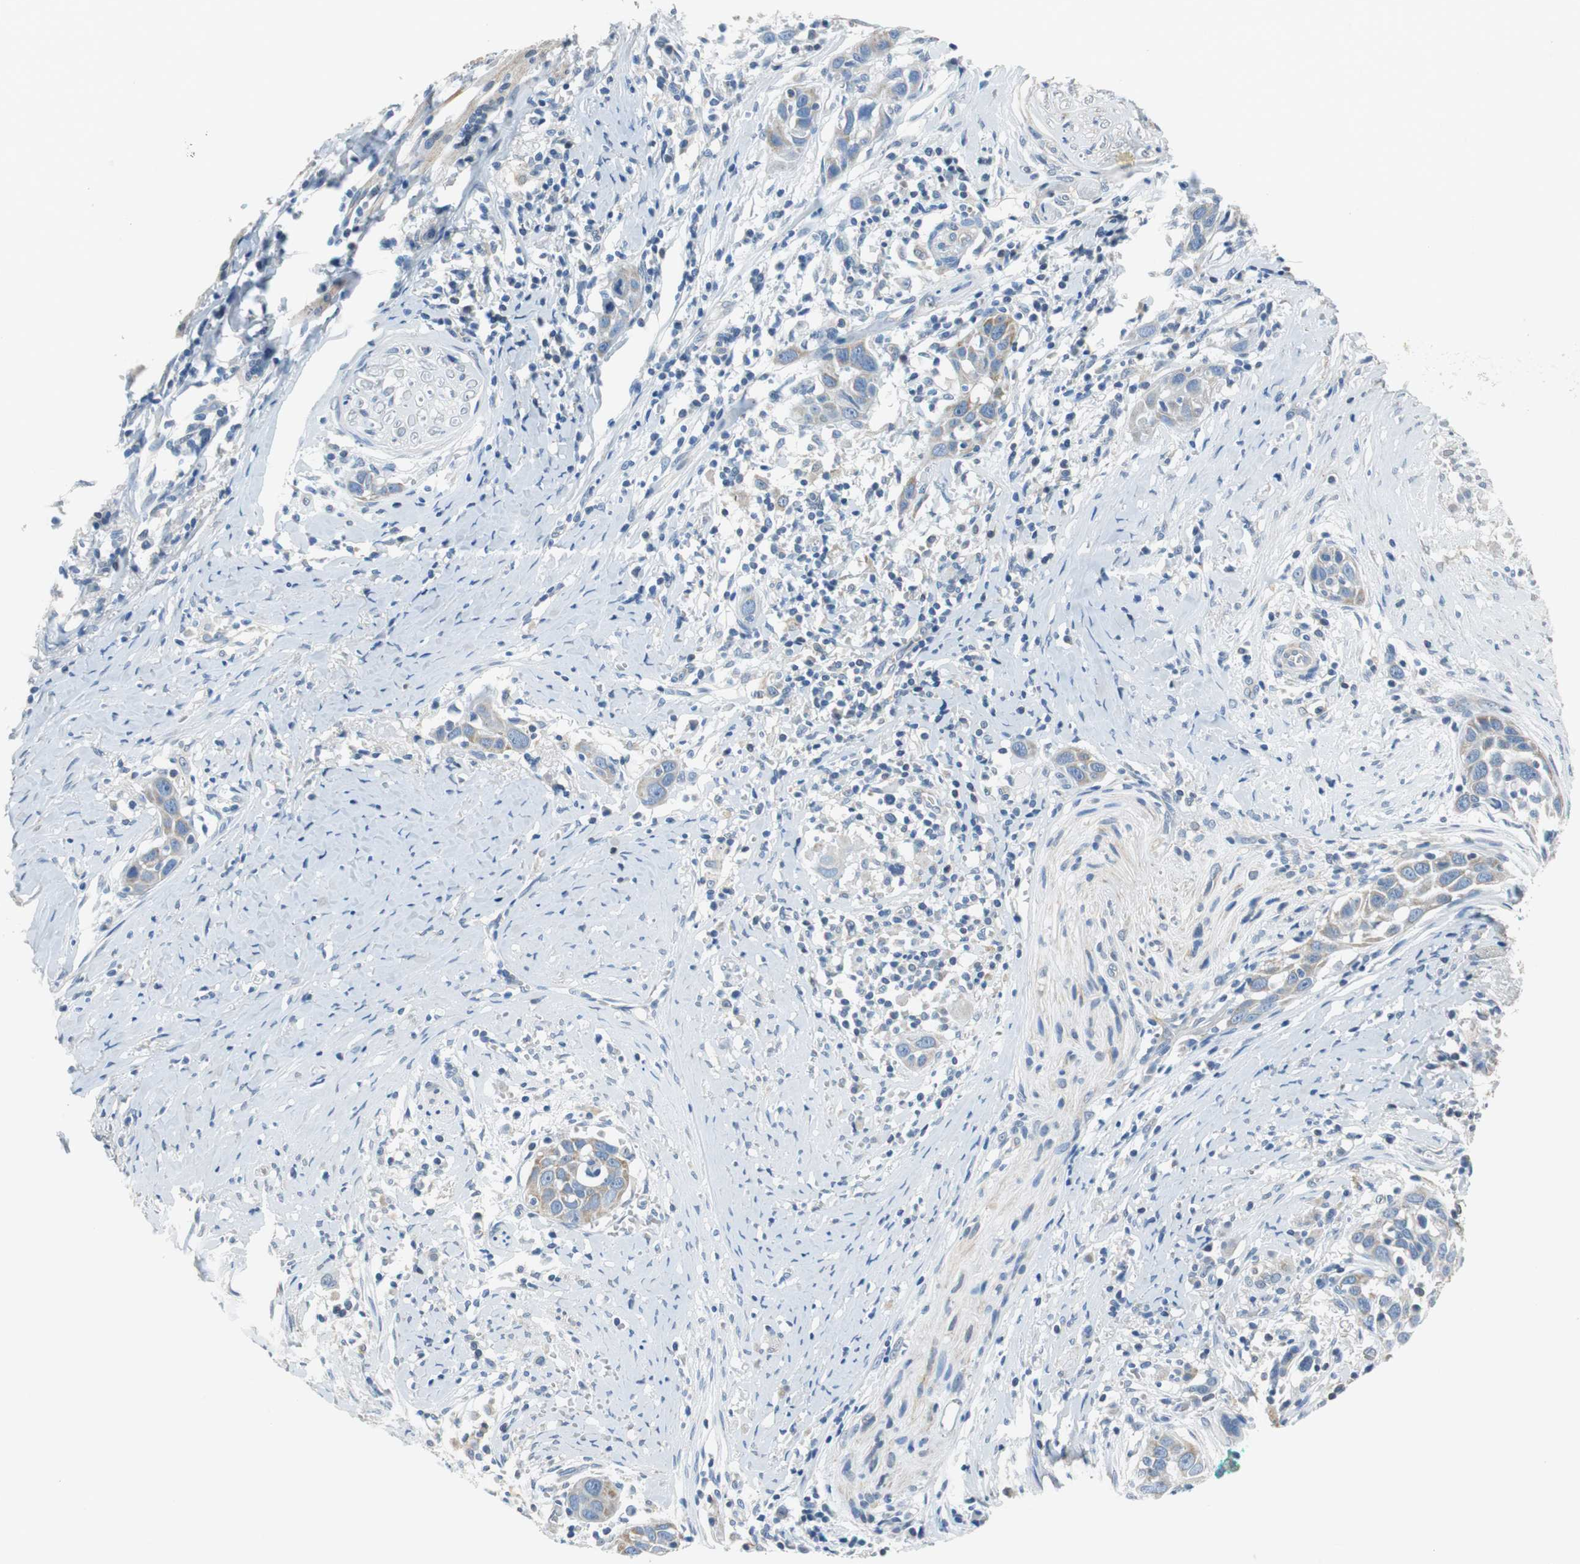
{"staining": {"intensity": "moderate", "quantity": "25%-75%", "location": "cytoplasmic/membranous"}, "tissue": "head and neck cancer", "cell_type": "Tumor cells", "image_type": "cancer", "snomed": [{"axis": "morphology", "description": "Normal tissue, NOS"}, {"axis": "morphology", "description": "Squamous cell carcinoma, NOS"}, {"axis": "topography", "description": "Oral tissue"}, {"axis": "topography", "description": "Head-Neck"}], "caption": "Brown immunohistochemical staining in head and neck cancer displays moderate cytoplasmic/membranous positivity in approximately 25%-75% of tumor cells.", "gene": "ALDH4A1", "patient": {"sex": "female", "age": 50}}